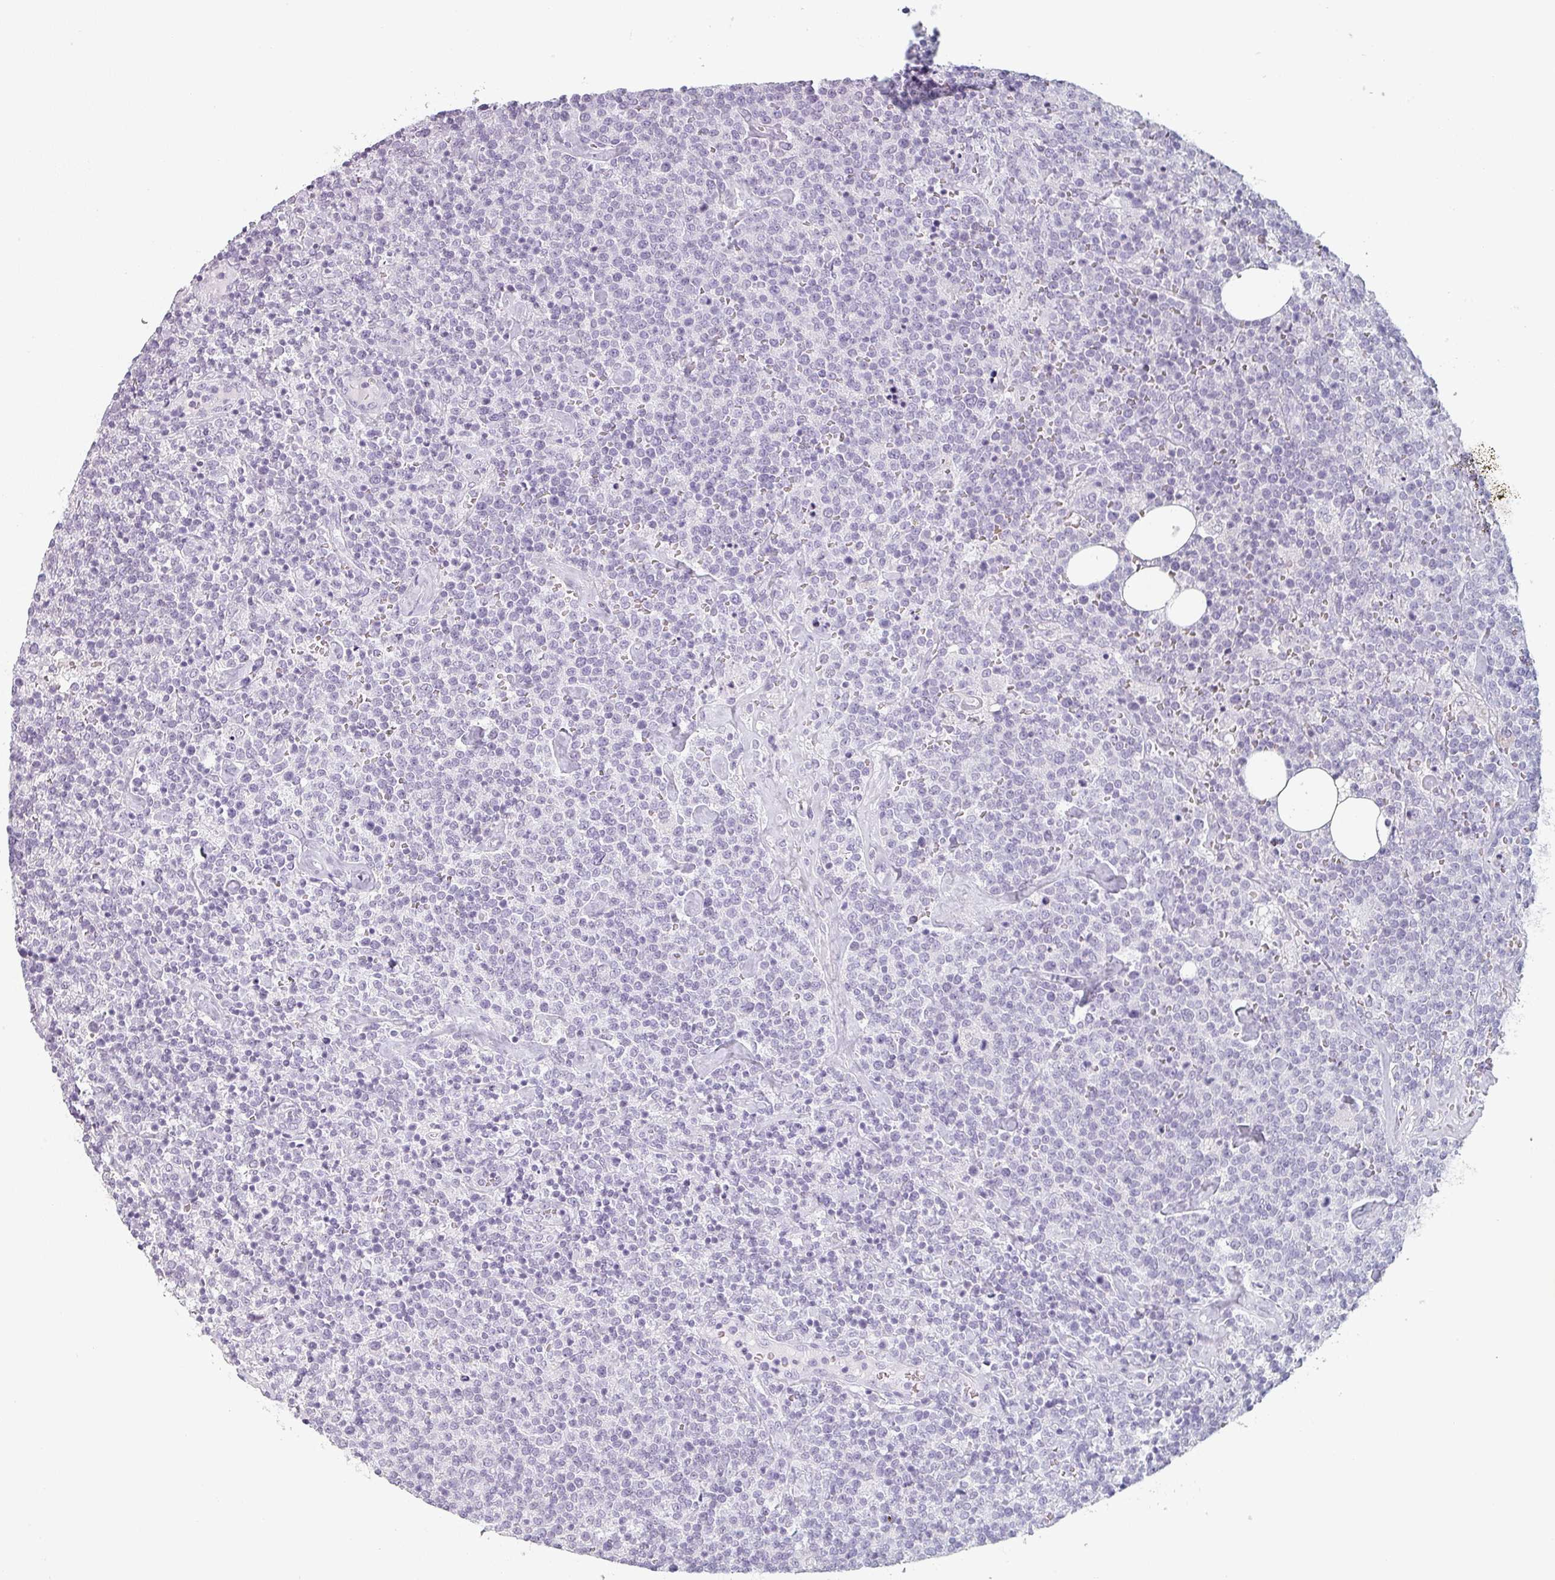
{"staining": {"intensity": "negative", "quantity": "none", "location": "none"}, "tissue": "lymphoma", "cell_type": "Tumor cells", "image_type": "cancer", "snomed": [{"axis": "morphology", "description": "Malignant lymphoma, non-Hodgkin's type, High grade"}, {"axis": "topography", "description": "Lymph node"}], "caption": "Protein analysis of malignant lymphoma, non-Hodgkin's type (high-grade) exhibits no significant expression in tumor cells.", "gene": "SFTPA1", "patient": {"sex": "male", "age": 61}}